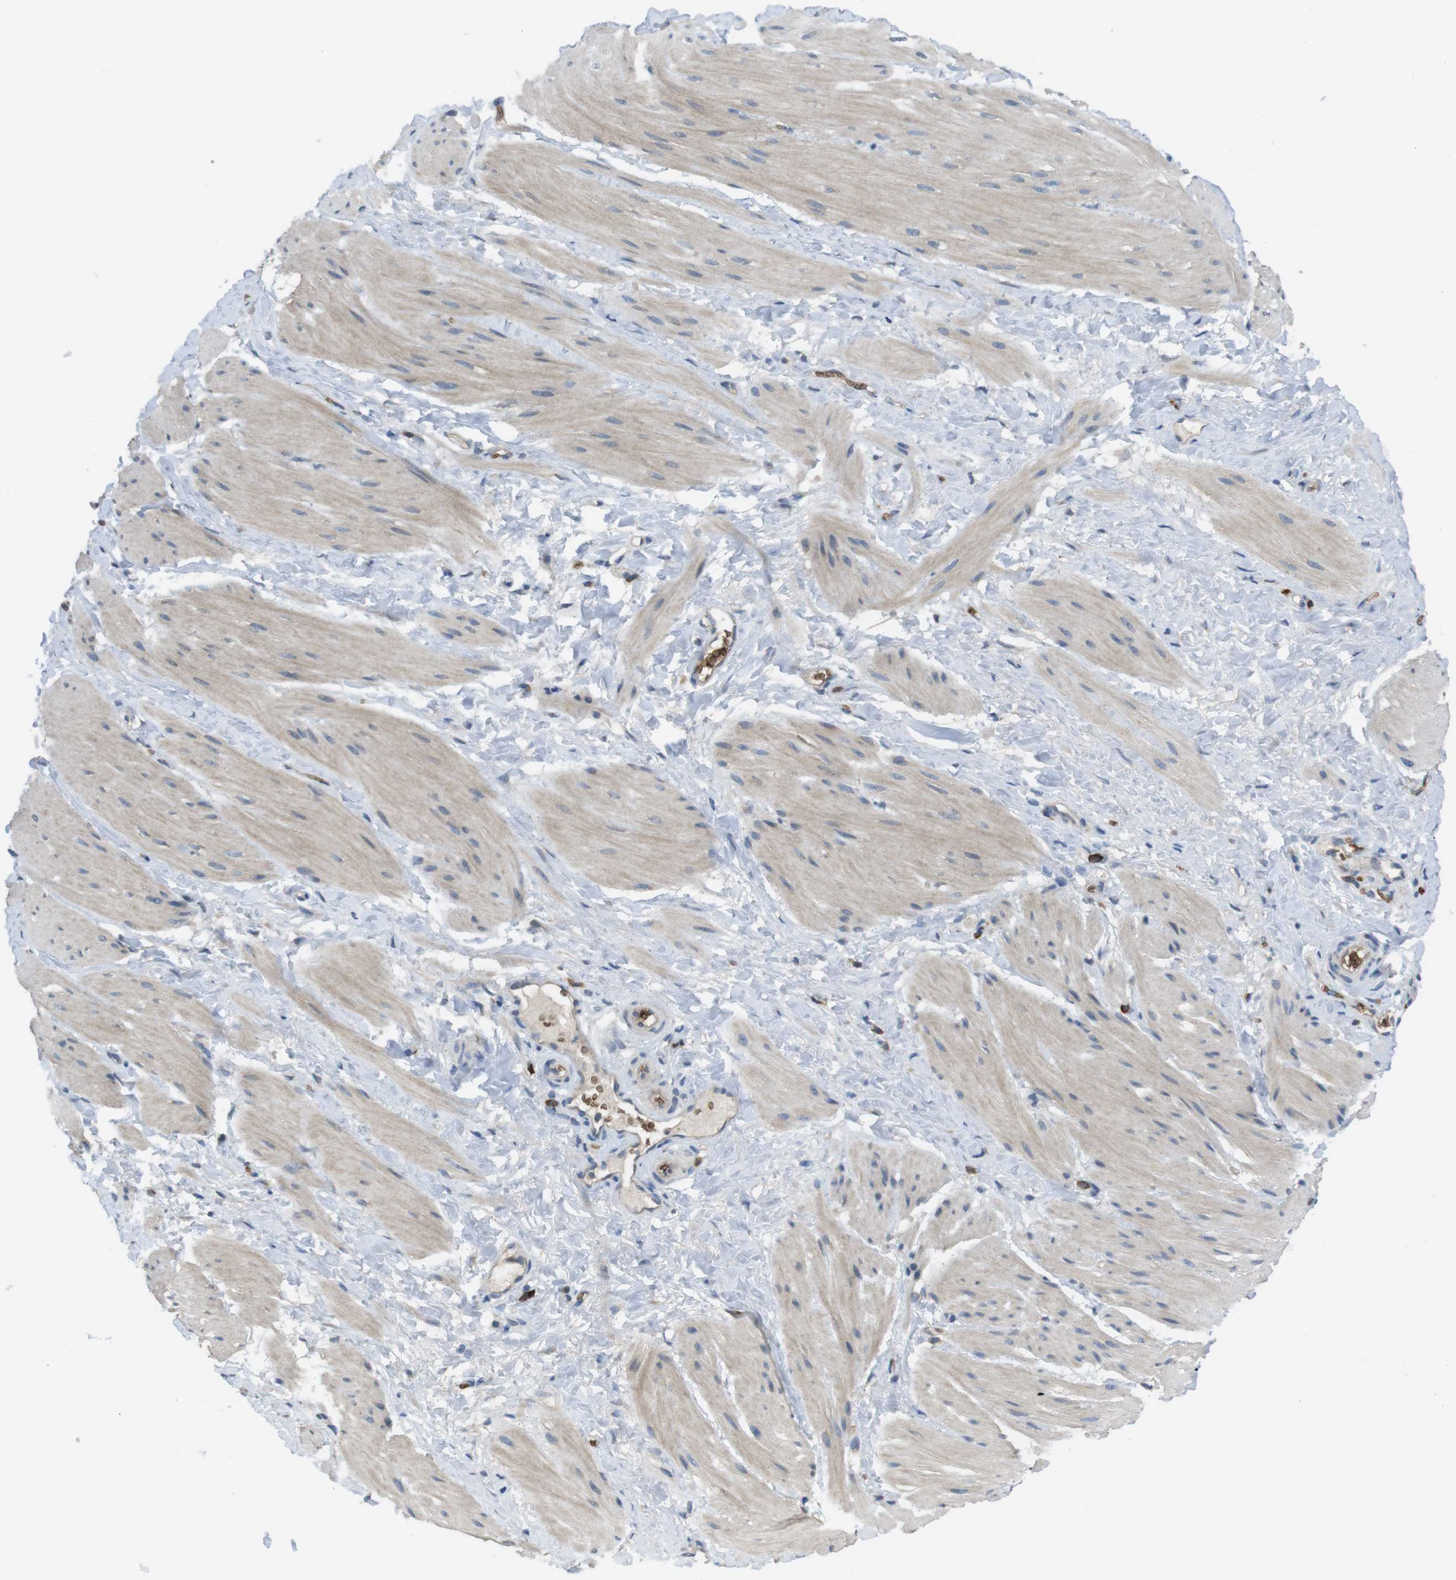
{"staining": {"intensity": "weak", "quantity": "25%-75%", "location": "cytoplasmic/membranous"}, "tissue": "smooth muscle", "cell_type": "Smooth muscle cells", "image_type": "normal", "snomed": [{"axis": "morphology", "description": "Normal tissue, NOS"}, {"axis": "topography", "description": "Smooth muscle"}], "caption": "Unremarkable smooth muscle reveals weak cytoplasmic/membranous staining in about 25%-75% of smooth muscle cells.", "gene": "GYPA", "patient": {"sex": "male", "age": 16}}